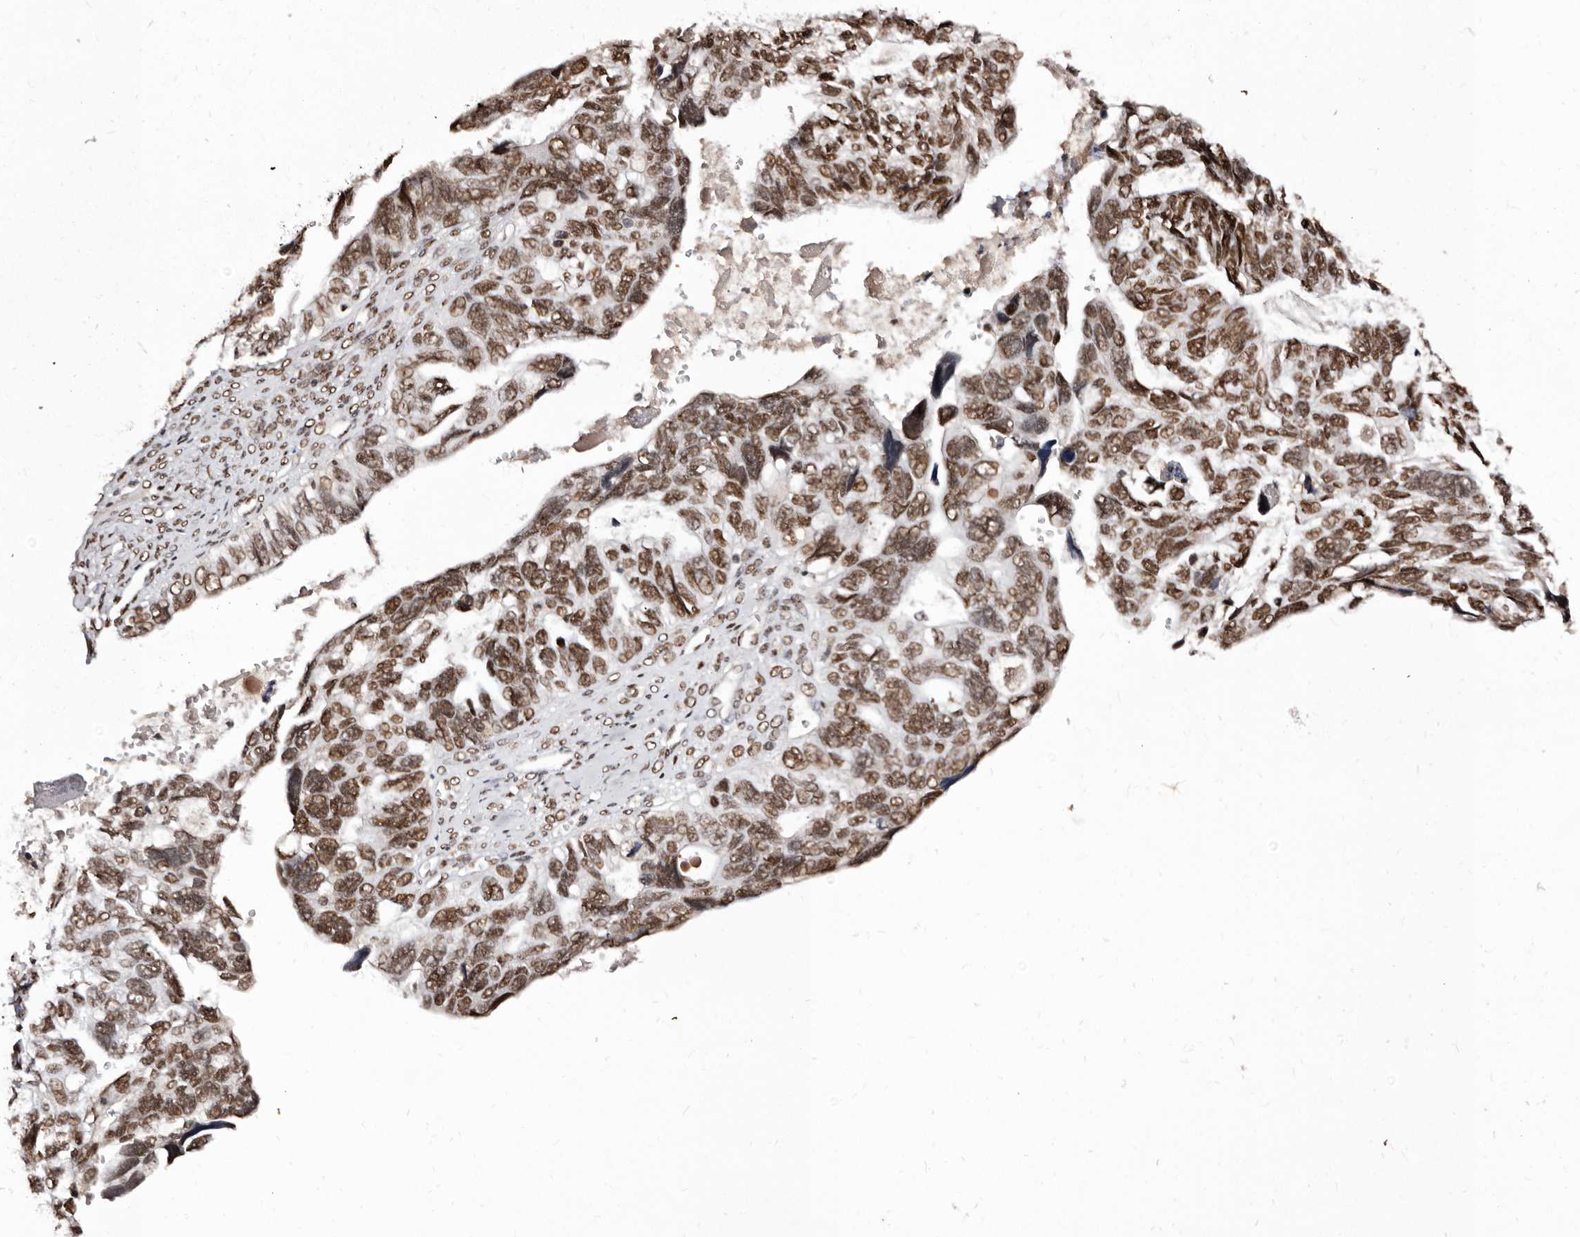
{"staining": {"intensity": "moderate", "quantity": ">75%", "location": "nuclear"}, "tissue": "ovarian cancer", "cell_type": "Tumor cells", "image_type": "cancer", "snomed": [{"axis": "morphology", "description": "Cystadenocarcinoma, serous, NOS"}, {"axis": "topography", "description": "Ovary"}], "caption": "Immunohistochemistry (IHC) (DAB) staining of ovarian cancer displays moderate nuclear protein staining in about >75% of tumor cells. Nuclei are stained in blue.", "gene": "ANAPC11", "patient": {"sex": "female", "age": 79}}